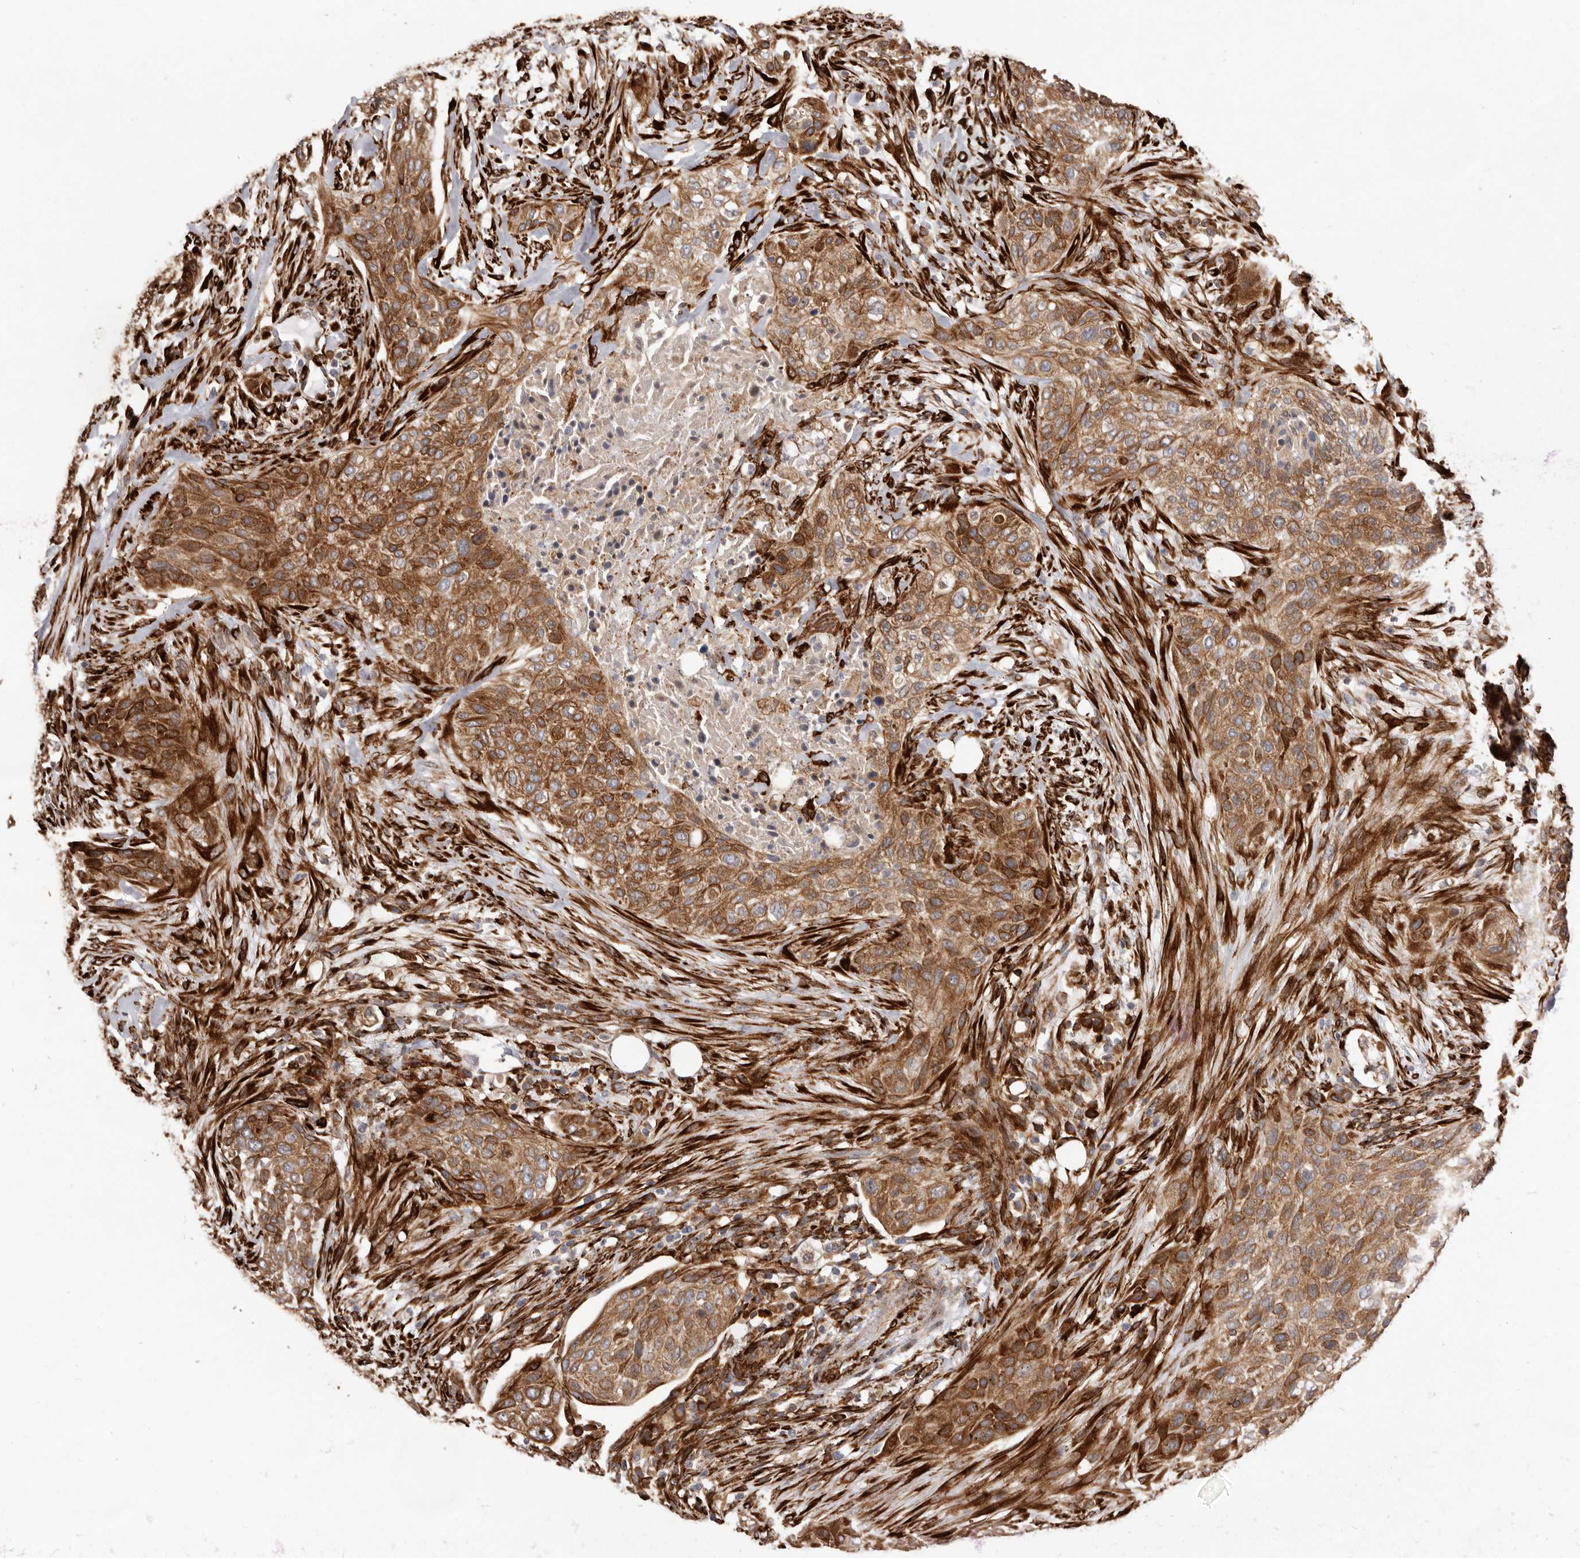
{"staining": {"intensity": "moderate", "quantity": ">75%", "location": "cytoplasmic/membranous"}, "tissue": "urothelial cancer", "cell_type": "Tumor cells", "image_type": "cancer", "snomed": [{"axis": "morphology", "description": "Urothelial carcinoma, High grade"}, {"axis": "topography", "description": "Urinary bladder"}], "caption": "Urothelial cancer stained with DAB (3,3'-diaminobenzidine) IHC exhibits medium levels of moderate cytoplasmic/membranous positivity in approximately >75% of tumor cells.", "gene": "WDTC1", "patient": {"sex": "male", "age": 35}}